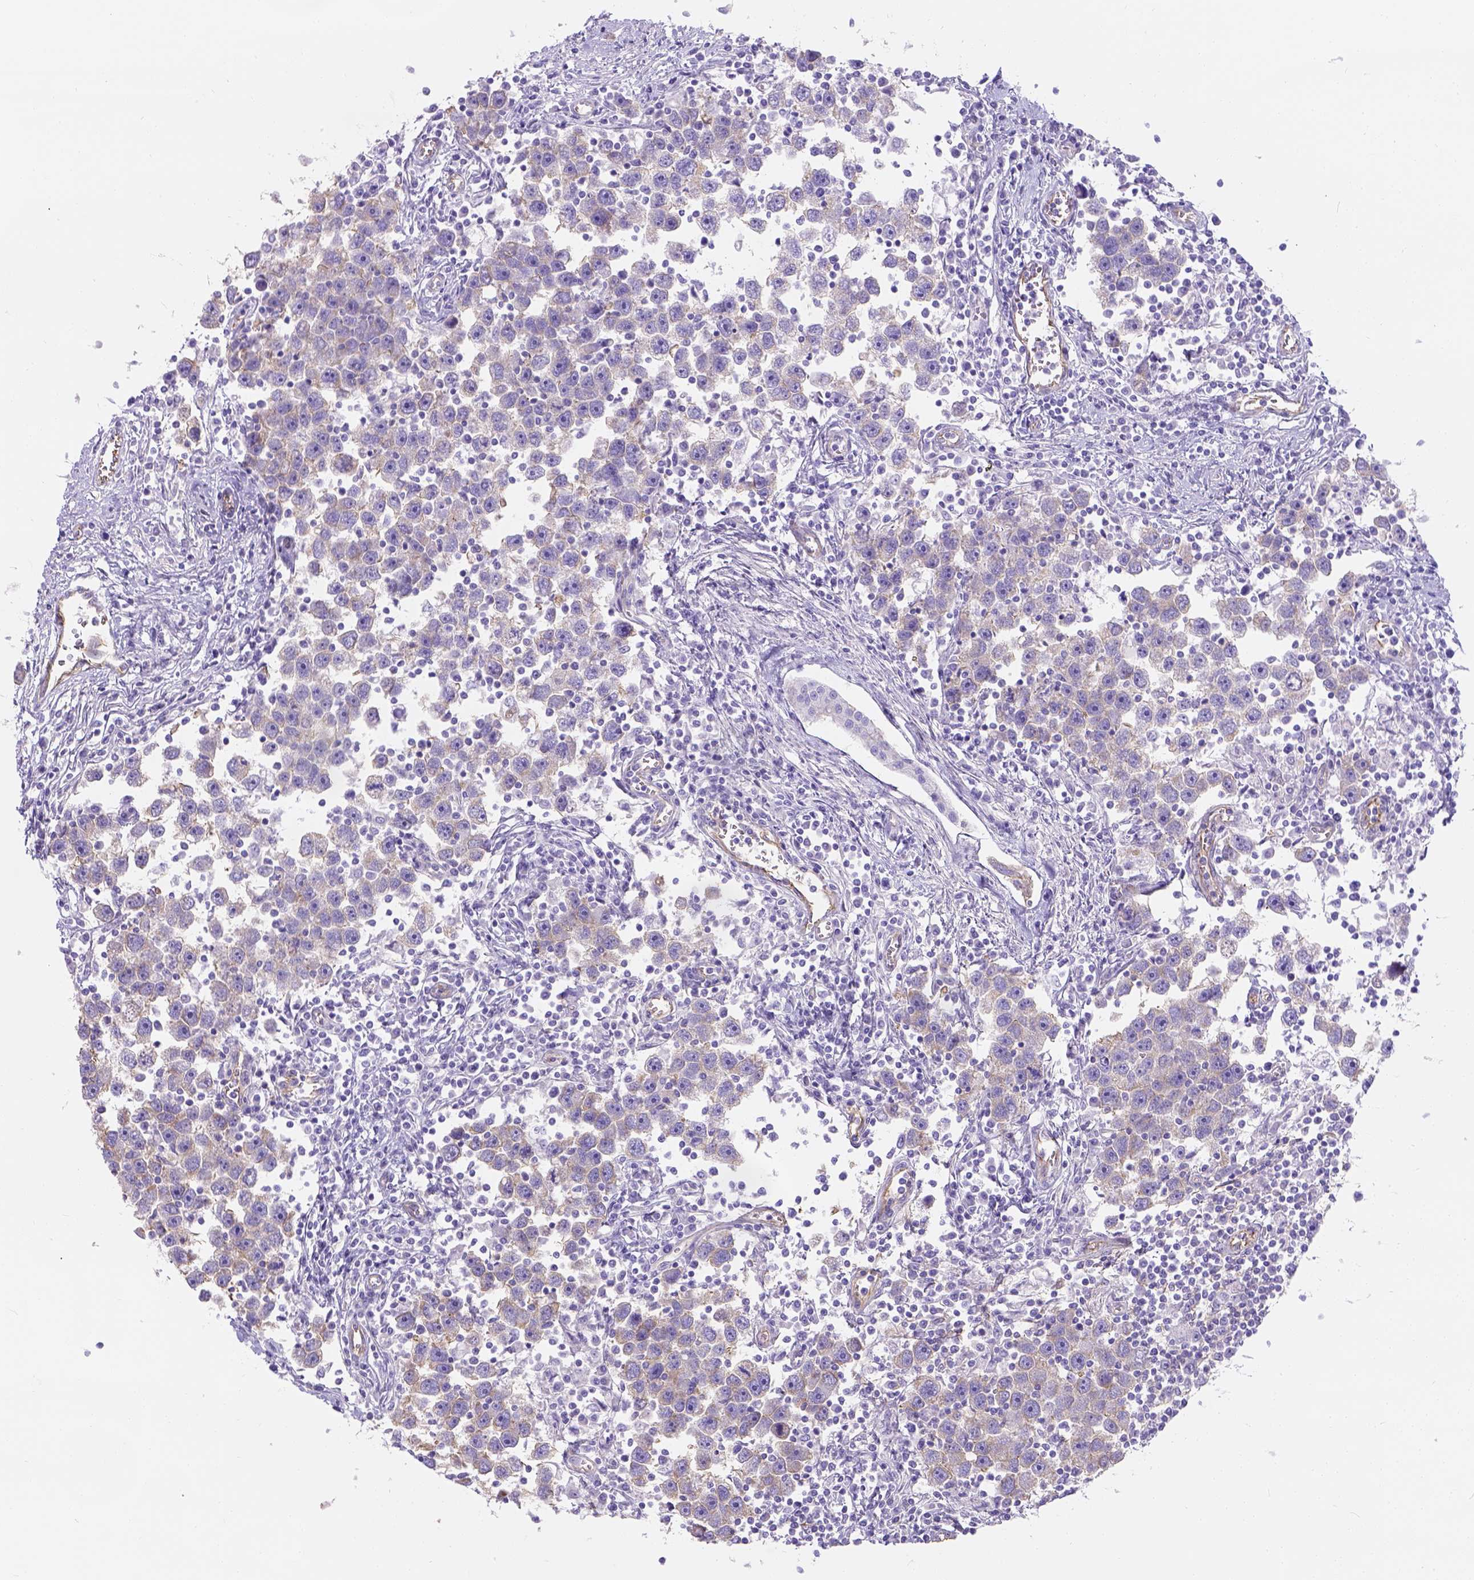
{"staining": {"intensity": "weak", "quantity": "25%-75%", "location": "cytoplasmic/membranous"}, "tissue": "testis cancer", "cell_type": "Tumor cells", "image_type": "cancer", "snomed": [{"axis": "morphology", "description": "Seminoma, NOS"}, {"axis": "topography", "description": "Testis"}], "caption": "Immunohistochemistry histopathology image of human testis seminoma stained for a protein (brown), which shows low levels of weak cytoplasmic/membranous staining in about 25%-75% of tumor cells.", "gene": "PHF7", "patient": {"sex": "male", "age": 30}}